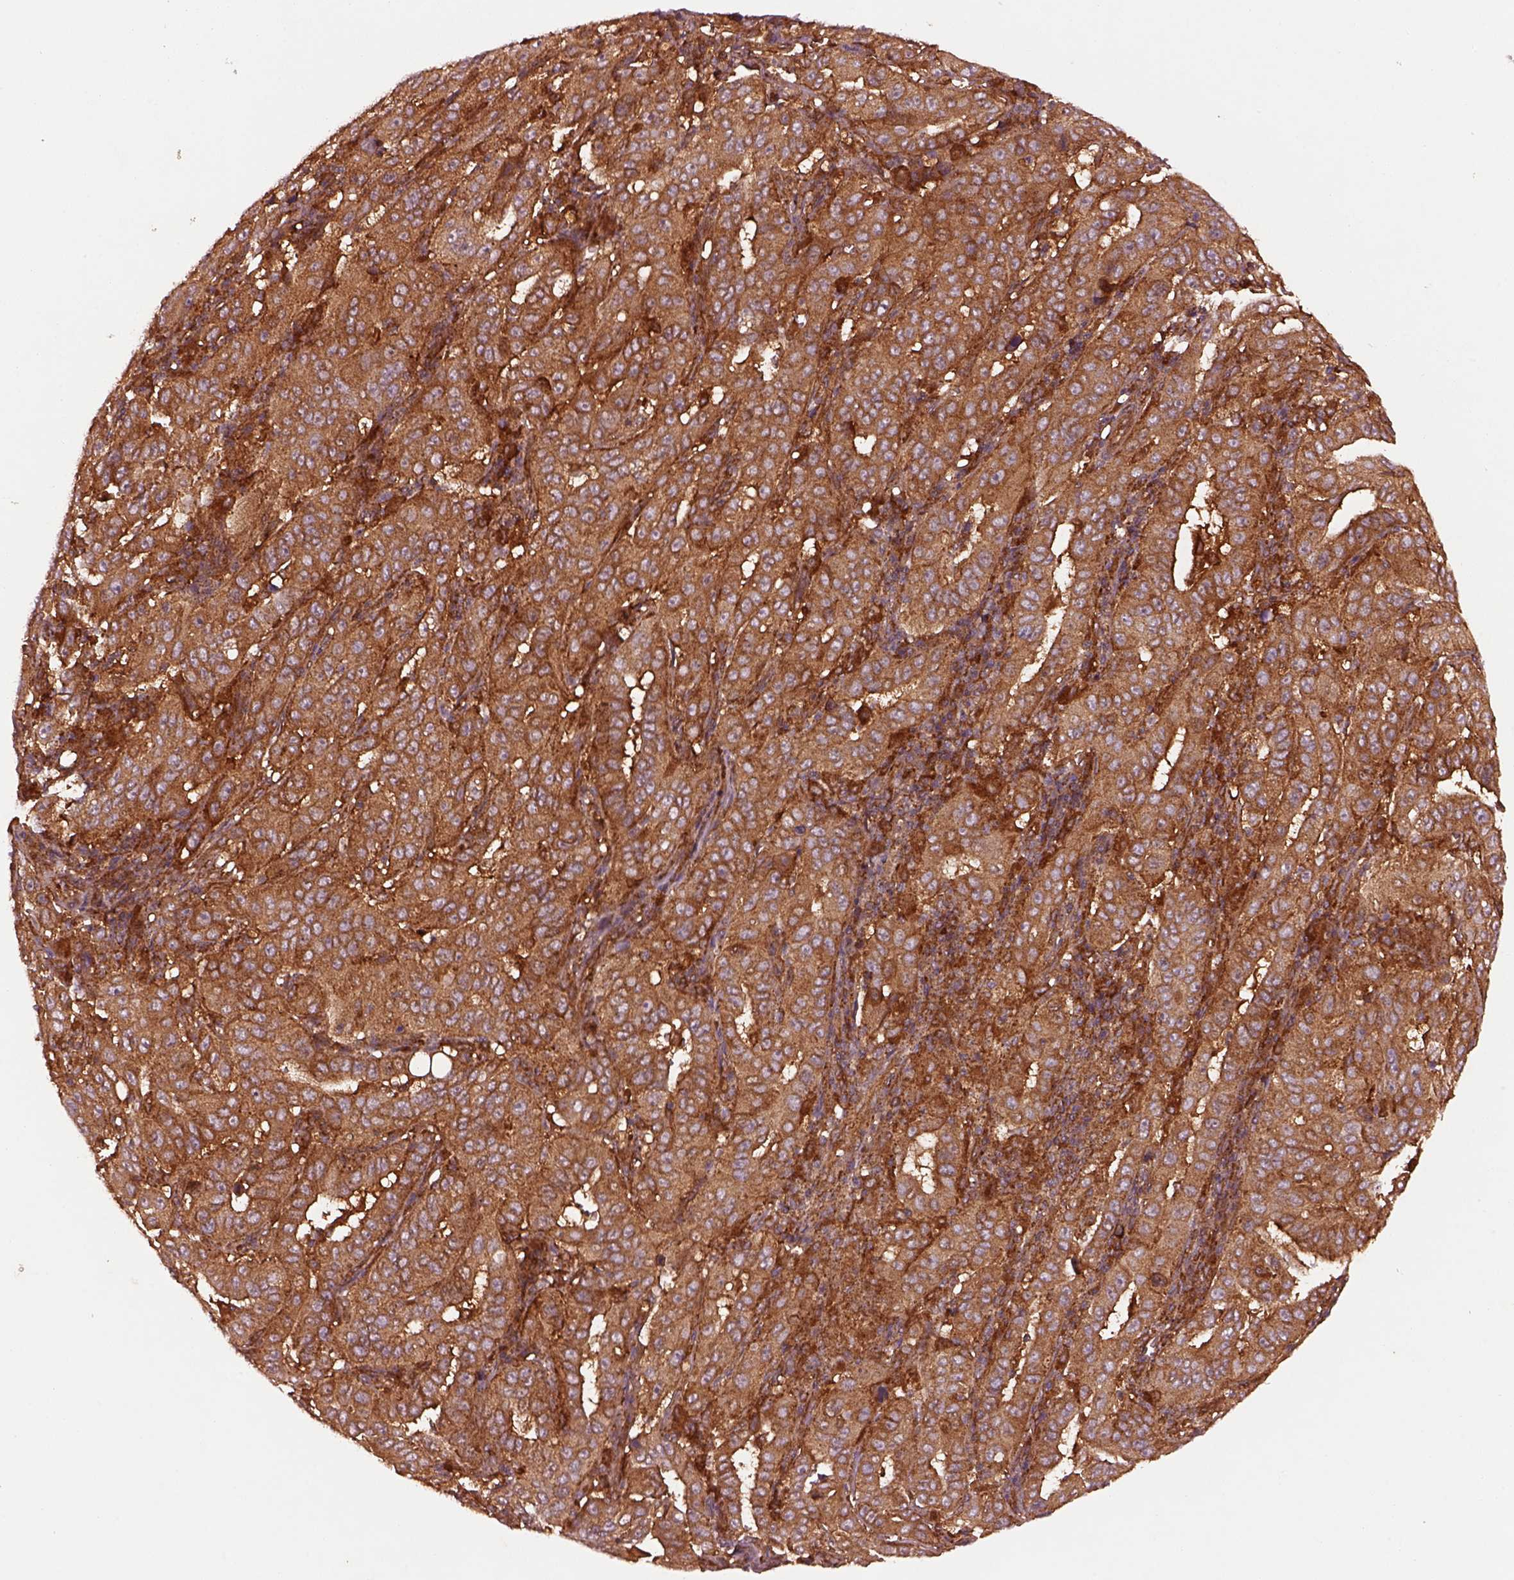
{"staining": {"intensity": "strong", "quantity": ">75%", "location": "cytoplasmic/membranous"}, "tissue": "pancreatic cancer", "cell_type": "Tumor cells", "image_type": "cancer", "snomed": [{"axis": "morphology", "description": "Adenocarcinoma, NOS"}, {"axis": "topography", "description": "Pancreas"}], "caption": "Adenocarcinoma (pancreatic) stained for a protein displays strong cytoplasmic/membranous positivity in tumor cells.", "gene": "WASHC2A", "patient": {"sex": "male", "age": 63}}